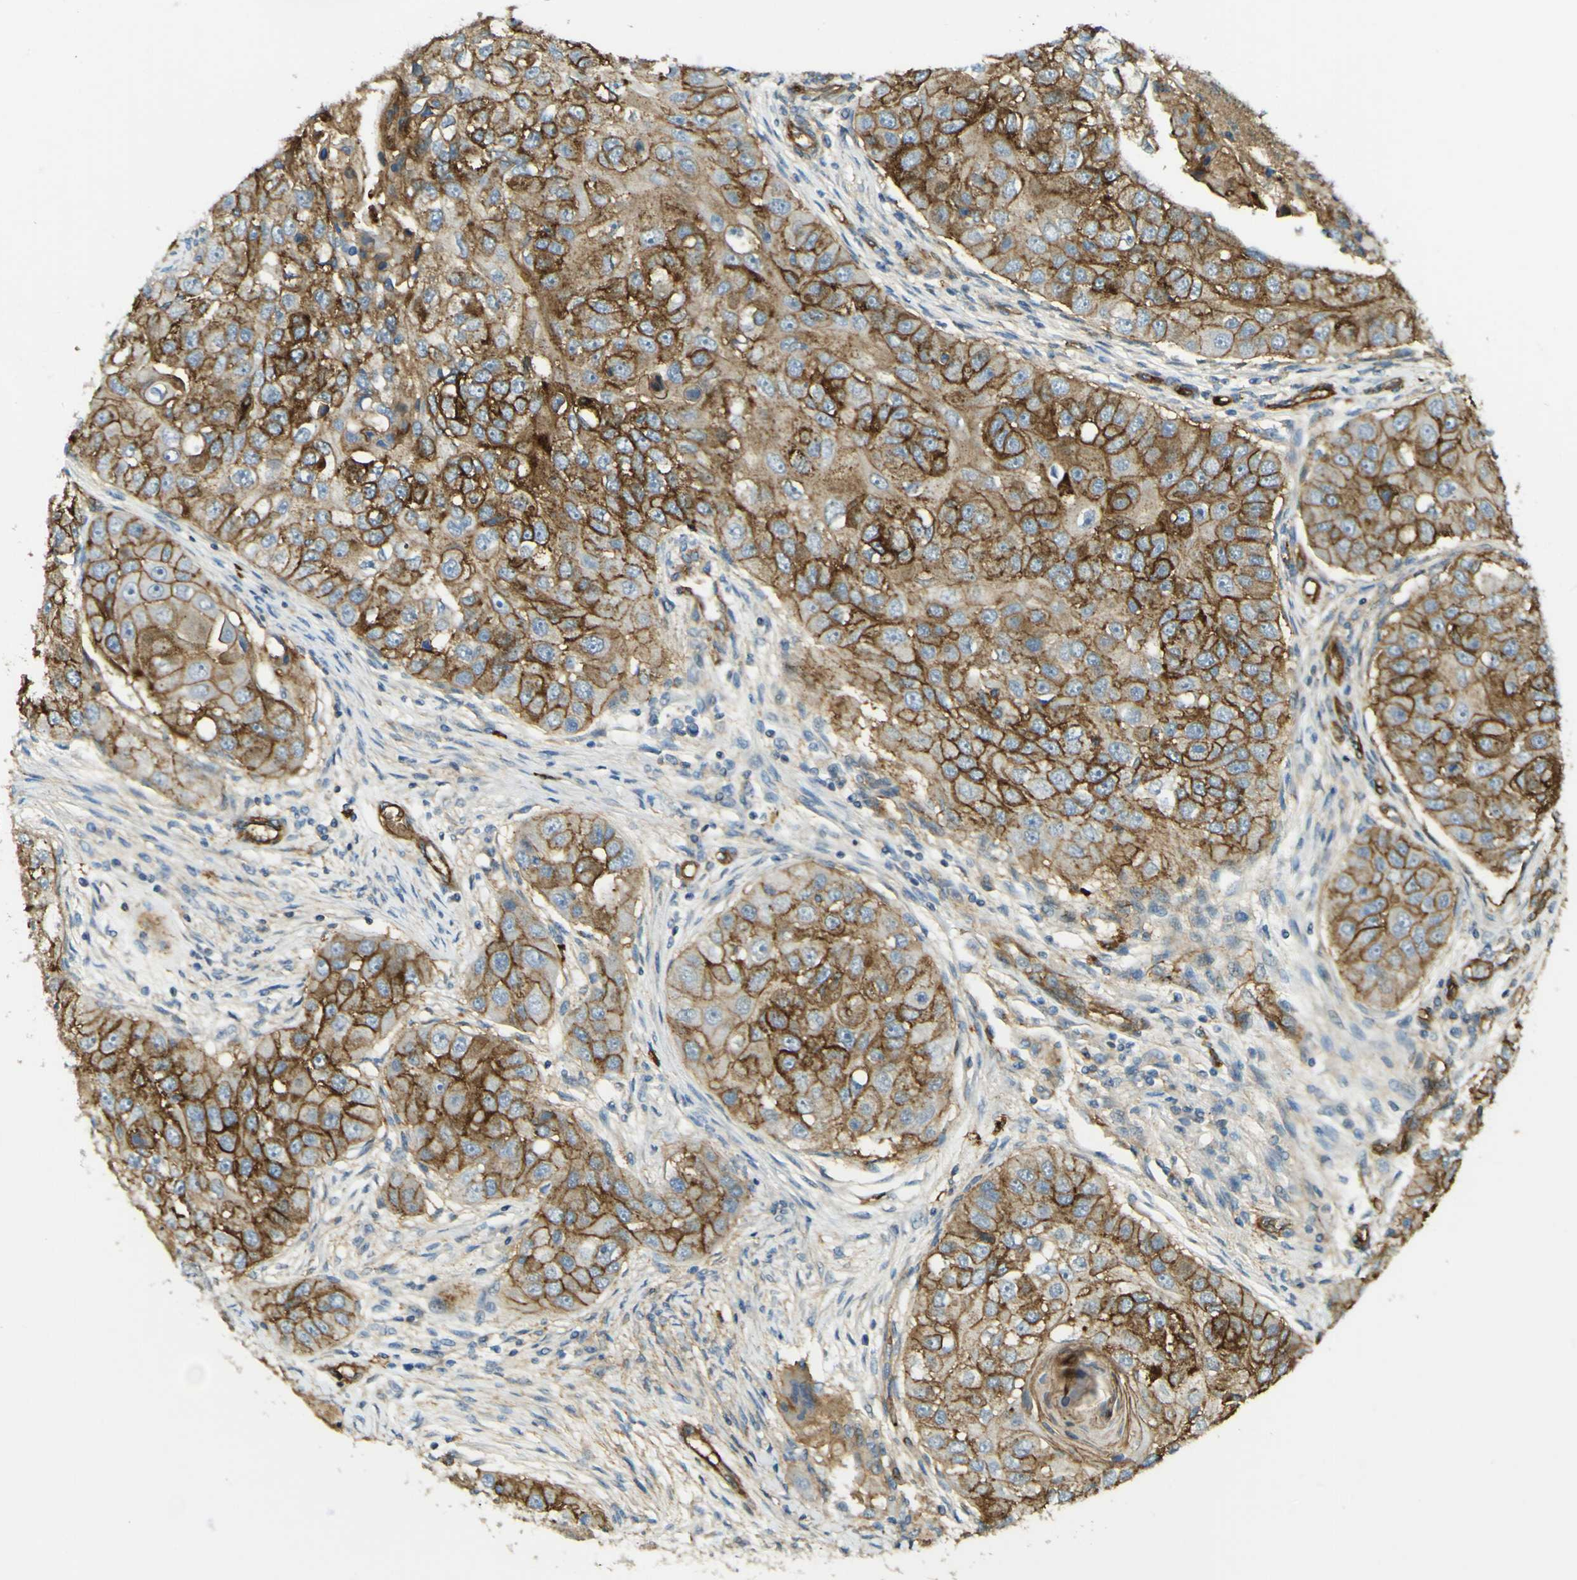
{"staining": {"intensity": "strong", "quantity": ">75%", "location": "cytoplasmic/membranous"}, "tissue": "head and neck cancer", "cell_type": "Tumor cells", "image_type": "cancer", "snomed": [{"axis": "morphology", "description": "Normal tissue, NOS"}, {"axis": "morphology", "description": "Squamous cell carcinoma, NOS"}, {"axis": "topography", "description": "Skeletal muscle"}, {"axis": "topography", "description": "Head-Neck"}], "caption": "There is high levels of strong cytoplasmic/membranous expression in tumor cells of head and neck cancer (squamous cell carcinoma), as demonstrated by immunohistochemical staining (brown color).", "gene": "PLXDC1", "patient": {"sex": "male", "age": 51}}